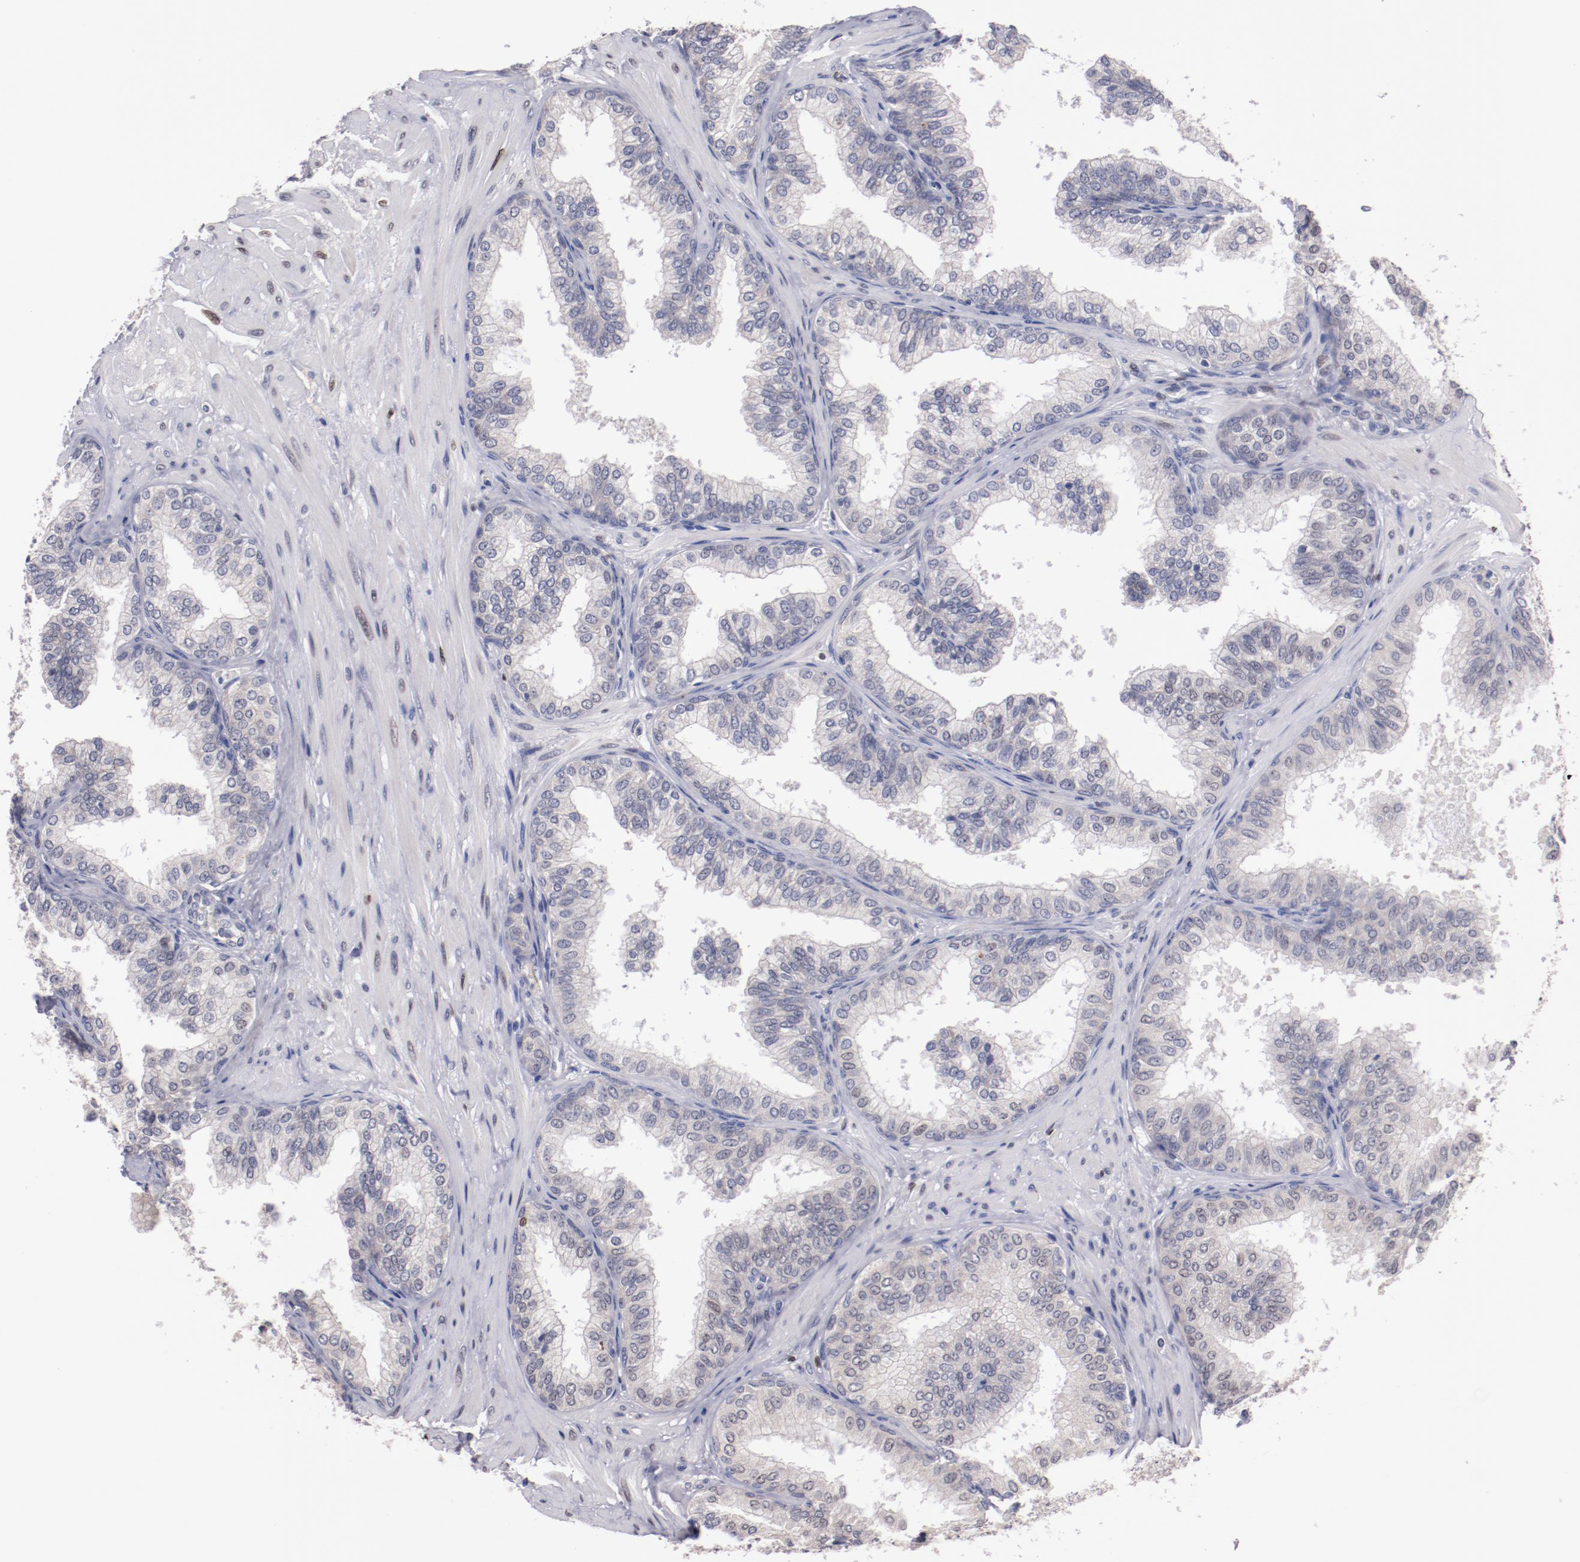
{"staining": {"intensity": "weak", "quantity": "25%-75%", "location": "cytoplasmic/membranous"}, "tissue": "prostate", "cell_type": "Glandular cells", "image_type": "normal", "snomed": [{"axis": "morphology", "description": "Normal tissue, NOS"}, {"axis": "topography", "description": "Prostate"}], "caption": "High-magnification brightfield microscopy of benign prostate stained with DAB (3,3'-diaminobenzidine) (brown) and counterstained with hematoxylin (blue). glandular cells exhibit weak cytoplasmic/membranous expression is appreciated in about25%-75% of cells.", "gene": "FAM81A", "patient": {"sex": "male", "age": 60}}